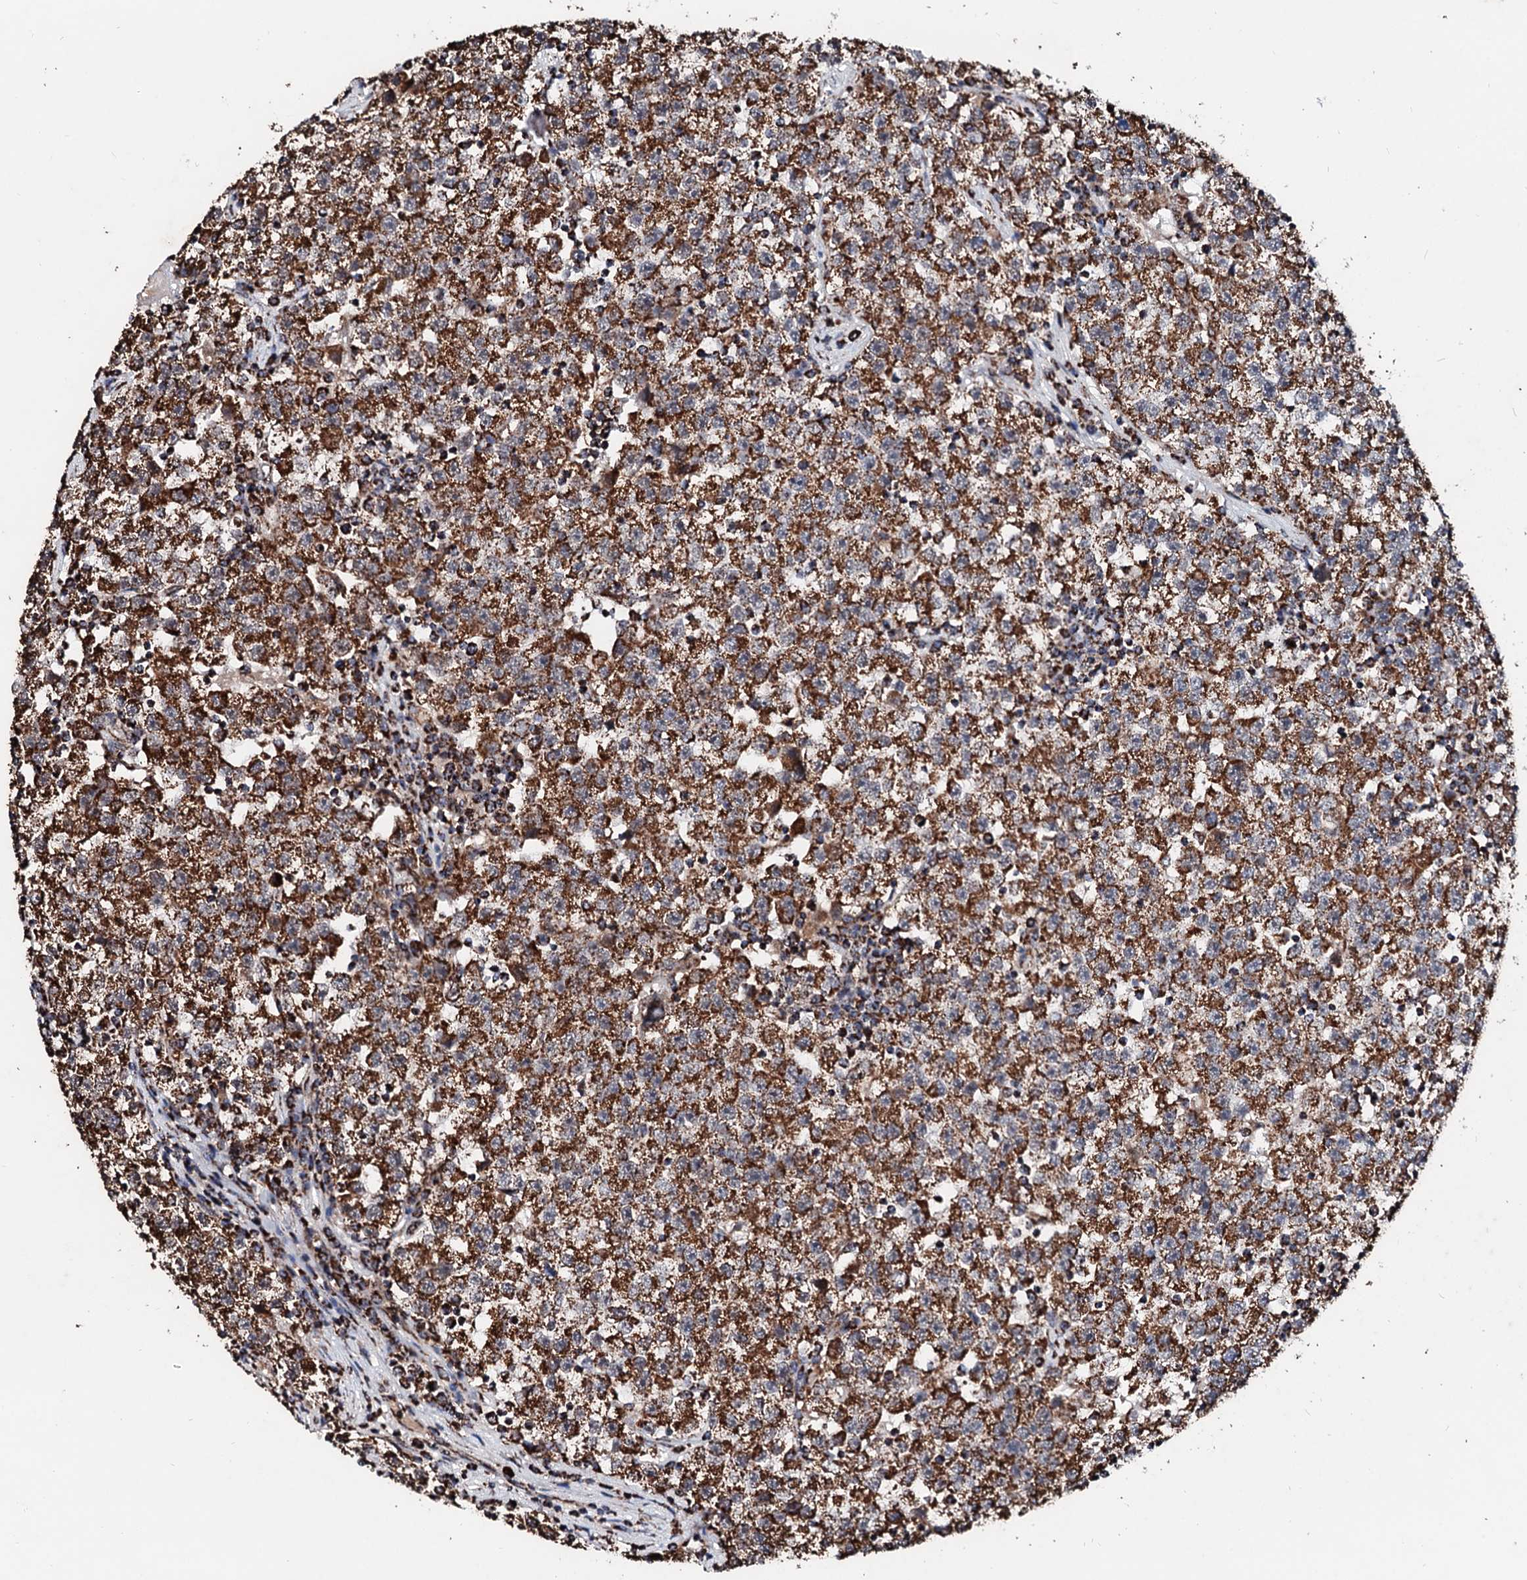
{"staining": {"intensity": "strong", "quantity": ">75%", "location": "cytoplasmic/membranous"}, "tissue": "testis cancer", "cell_type": "Tumor cells", "image_type": "cancer", "snomed": [{"axis": "morphology", "description": "Seminoma, NOS"}, {"axis": "topography", "description": "Testis"}], "caption": "This is an image of immunohistochemistry staining of testis cancer, which shows strong staining in the cytoplasmic/membranous of tumor cells.", "gene": "SECISBP2L", "patient": {"sex": "male", "age": 22}}